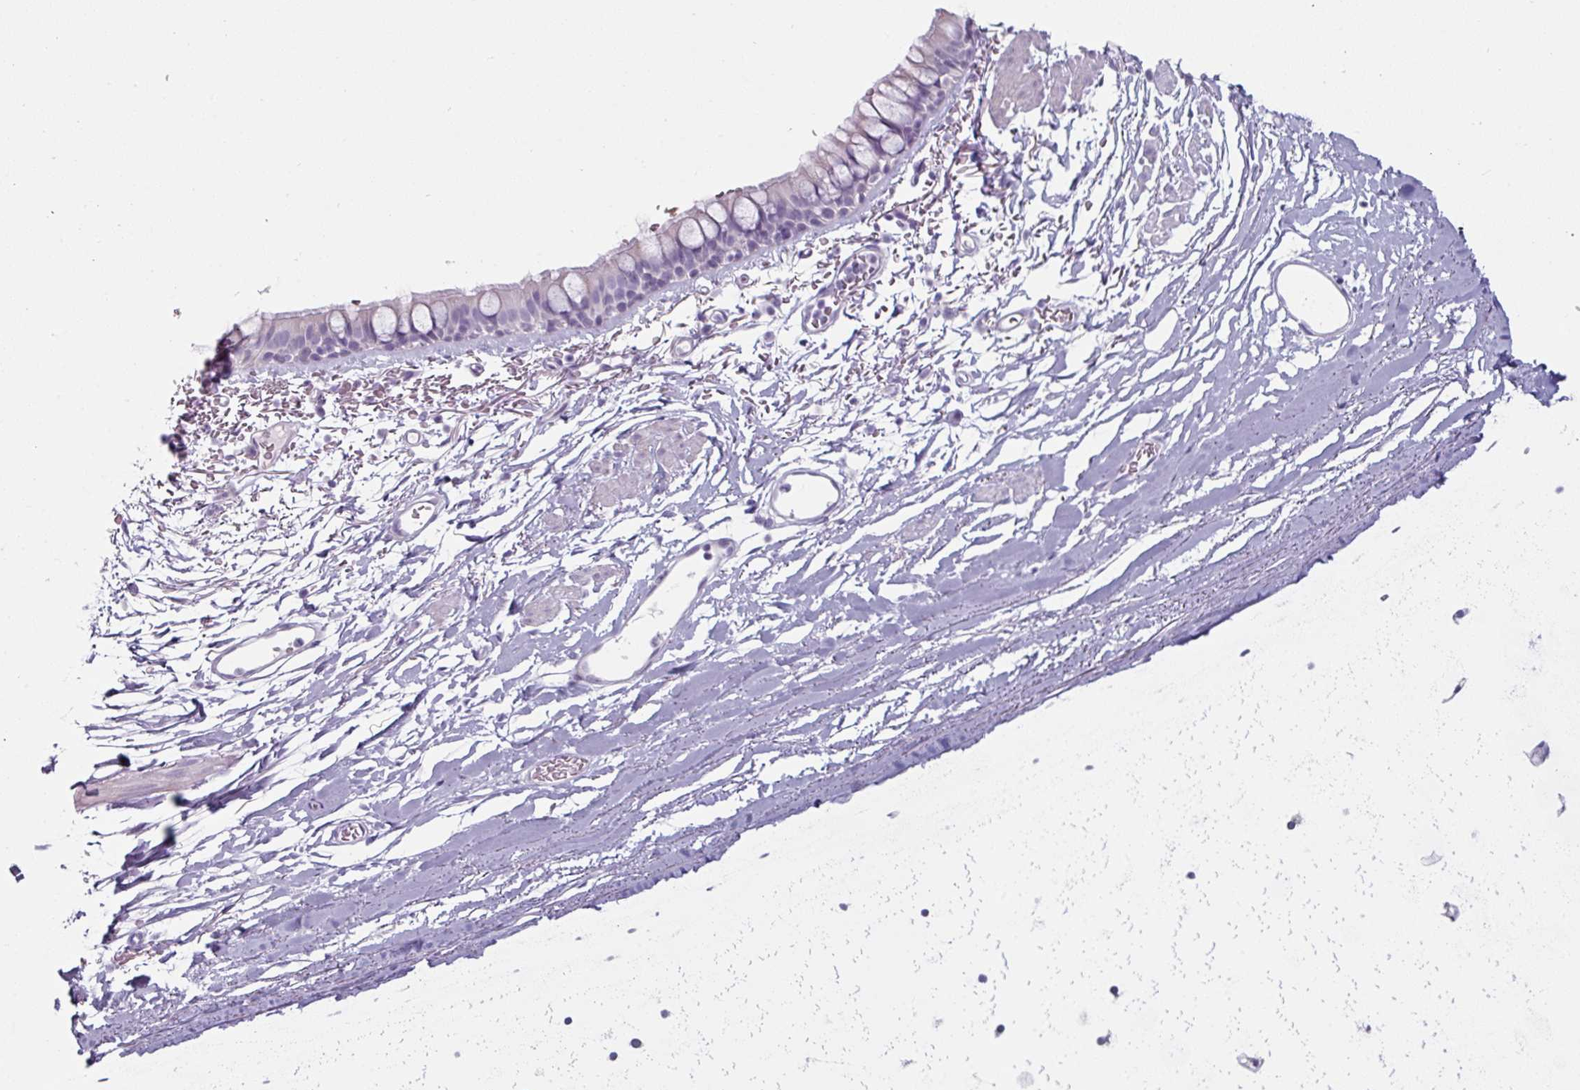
{"staining": {"intensity": "negative", "quantity": "none", "location": "none"}, "tissue": "bronchus", "cell_type": "Respiratory epithelial cells", "image_type": "normal", "snomed": [{"axis": "morphology", "description": "Normal tissue, NOS"}, {"axis": "topography", "description": "Bronchus"}], "caption": "Respiratory epithelial cells are negative for protein expression in normal human bronchus. The staining is performed using DAB (3,3'-diaminobenzidine) brown chromogen with nuclei counter-stained in using hematoxylin.", "gene": "CLCA1", "patient": {"sex": "male", "age": 67}}